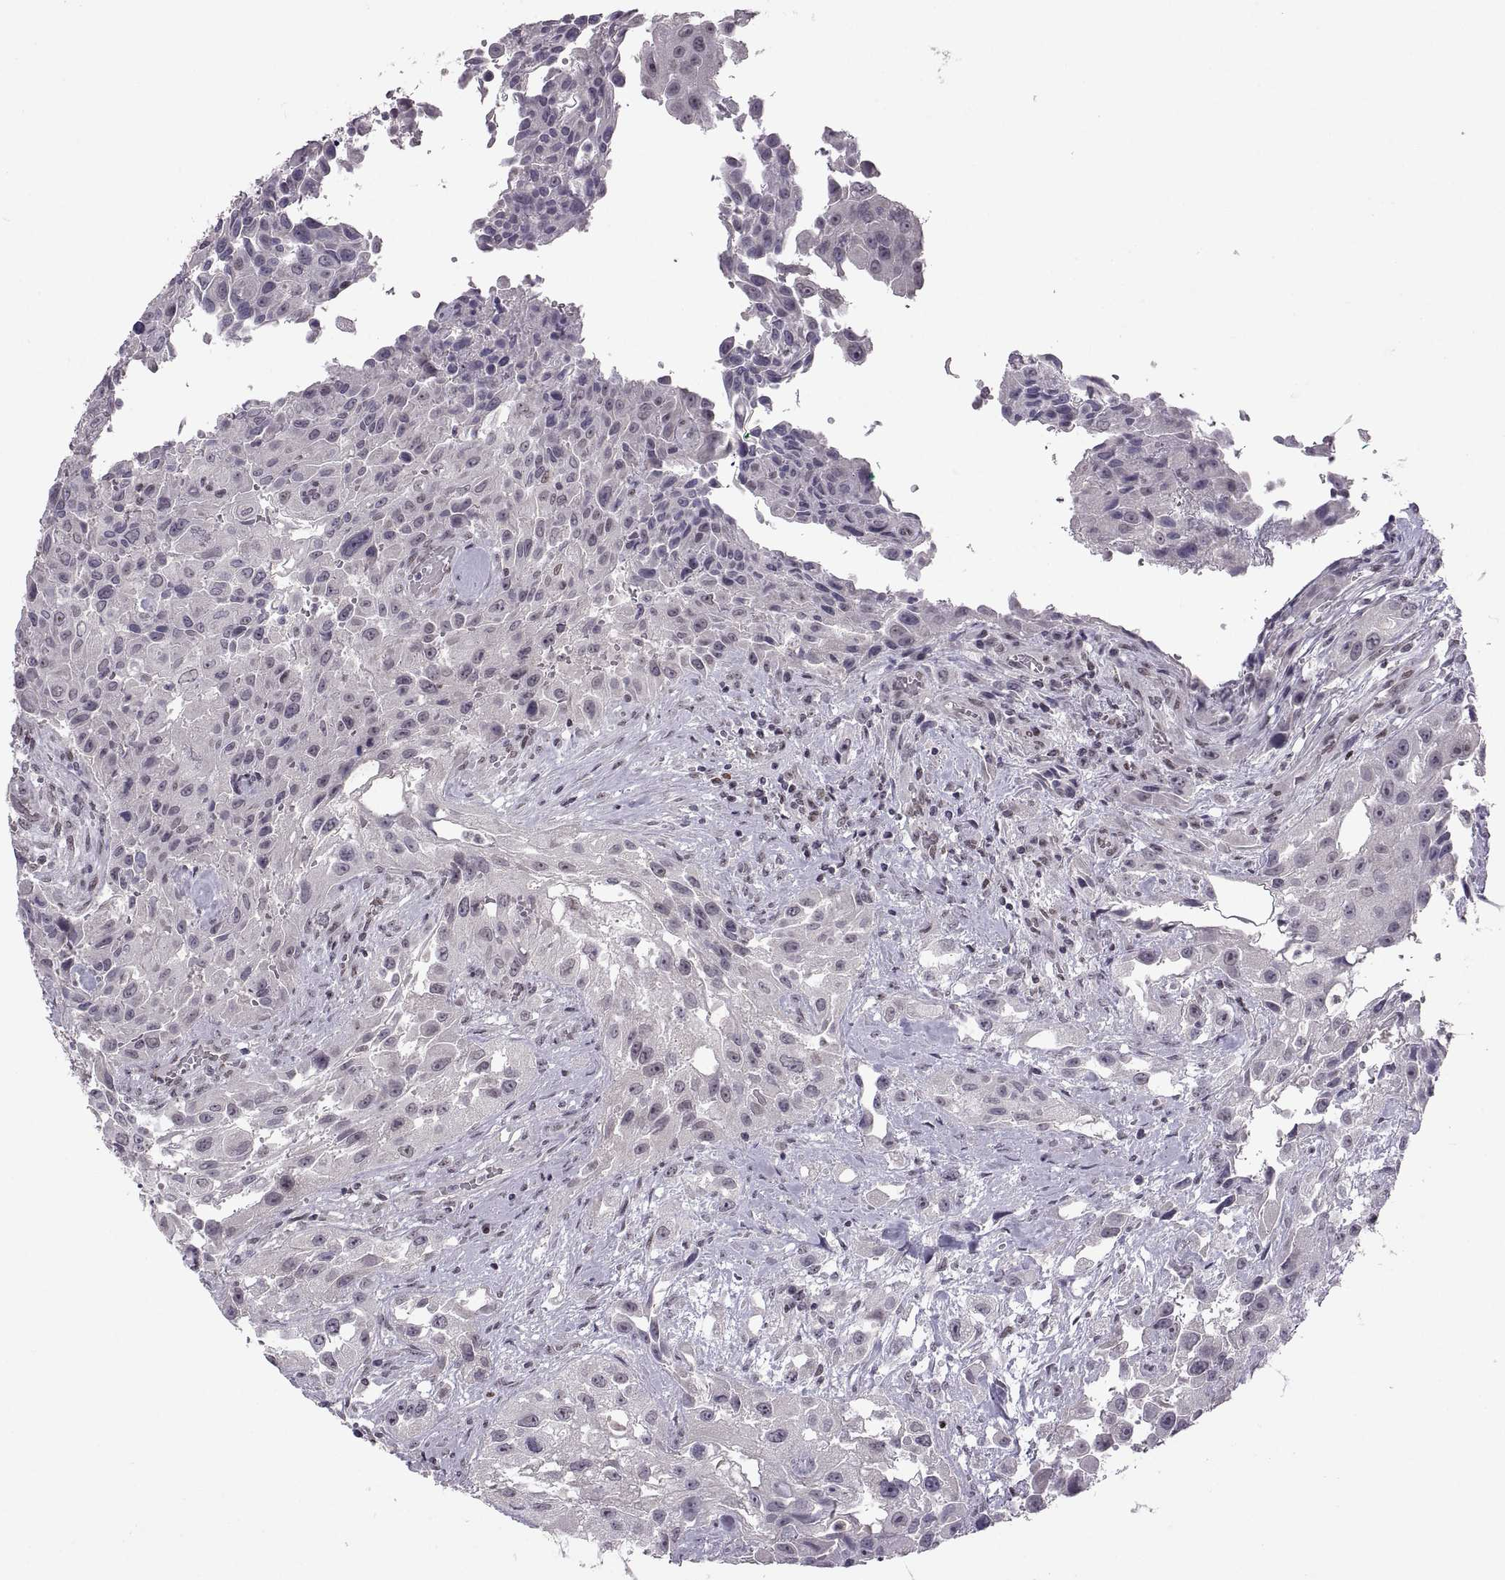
{"staining": {"intensity": "negative", "quantity": "none", "location": "none"}, "tissue": "urothelial cancer", "cell_type": "Tumor cells", "image_type": "cancer", "snomed": [{"axis": "morphology", "description": "Urothelial carcinoma, High grade"}, {"axis": "topography", "description": "Urinary bladder"}], "caption": "Immunohistochemistry of human urothelial carcinoma (high-grade) shows no positivity in tumor cells.", "gene": "NEK2", "patient": {"sex": "male", "age": 79}}